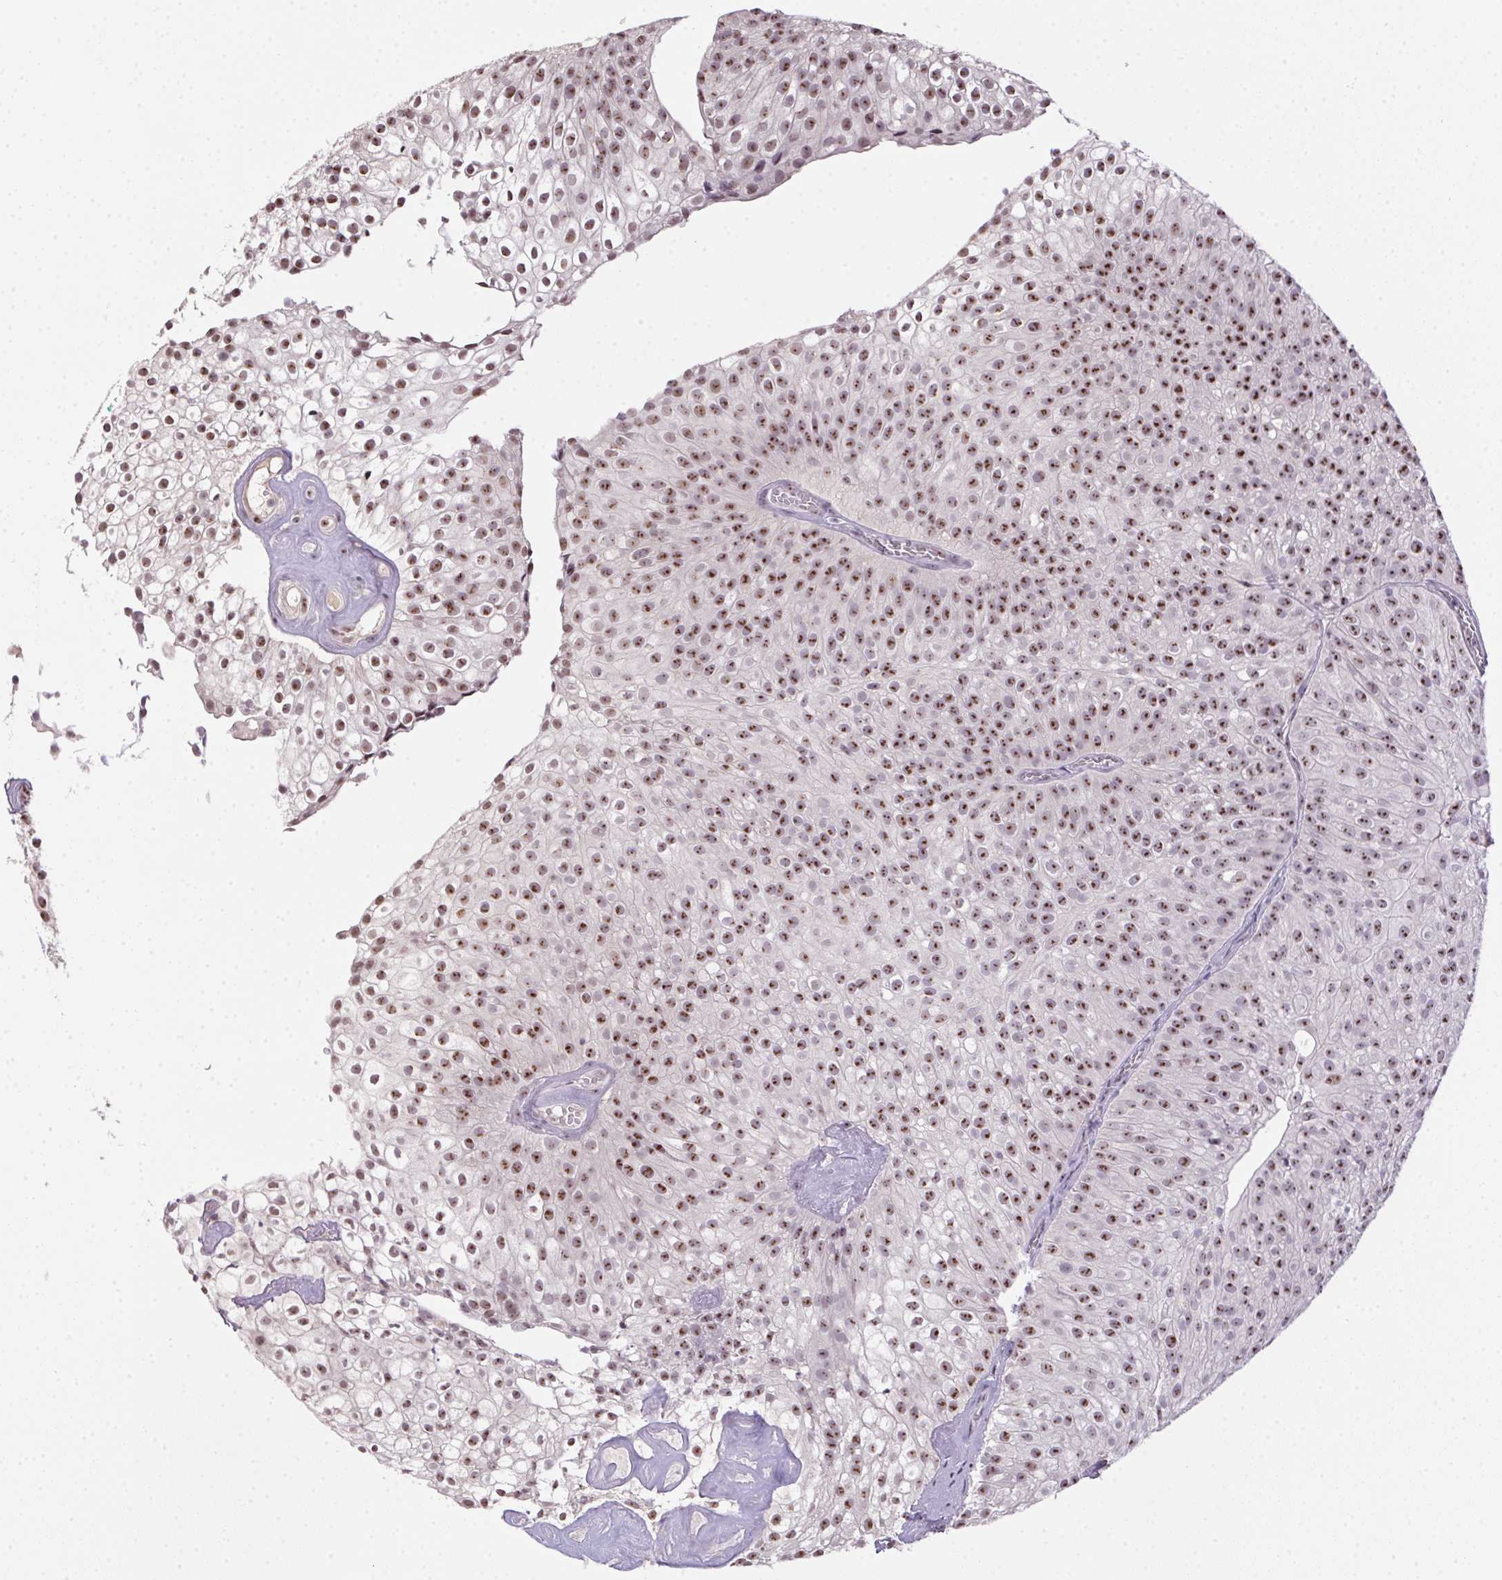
{"staining": {"intensity": "moderate", "quantity": ">75%", "location": "nuclear"}, "tissue": "urothelial cancer", "cell_type": "Tumor cells", "image_type": "cancer", "snomed": [{"axis": "morphology", "description": "Urothelial carcinoma, Low grade"}, {"axis": "topography", "description": "Urinary bladder"}], "caption": "Urothelial cancer was stained to show a protein in brown. There is medium levels of moderate nuclear staining in about >75% of tumor cells.", "gene": "BATF2", "patient": {"sex": "male", "age": 70}}